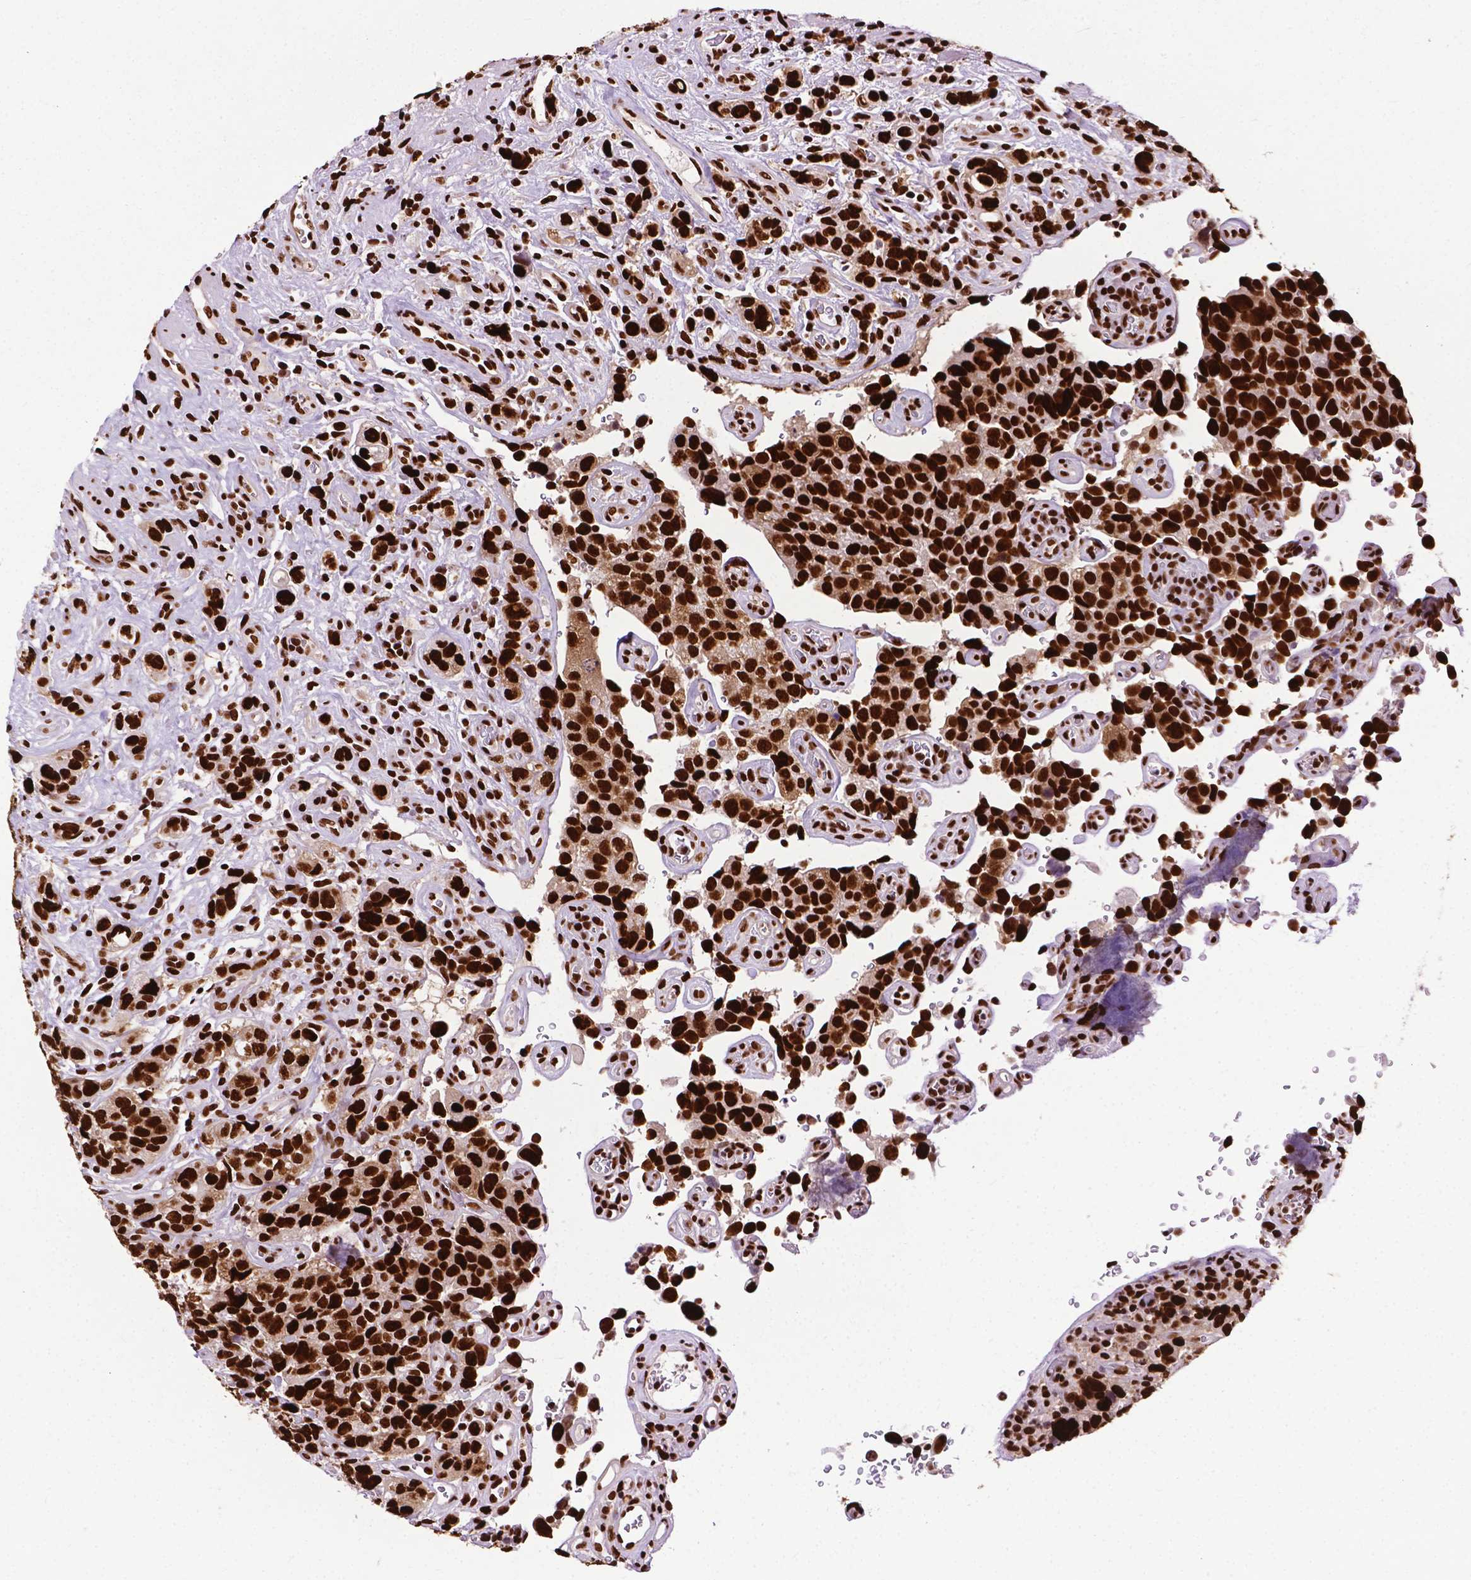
{"staining": {"intensity": "strong", "quantity": ">75%", "location": "nuclear"}, "tissue": "urothelial cancer", "cell_type": "Tumor cells", "image_type": "cancer", "snomed": [{"axis": "morphology", "description": "Urothelial carcinoma, High grade"}, {"axis": "topography", "description": "Urinary bladder"}], "caption": "This is a photomicrograph of immunohistochemistry staining of high-grade urothelial carcinoma, which shows strong staining in the nuclear of tumor cells.", "gene": "SMIM5", "patient": {"sex": "female", "age": 58}}